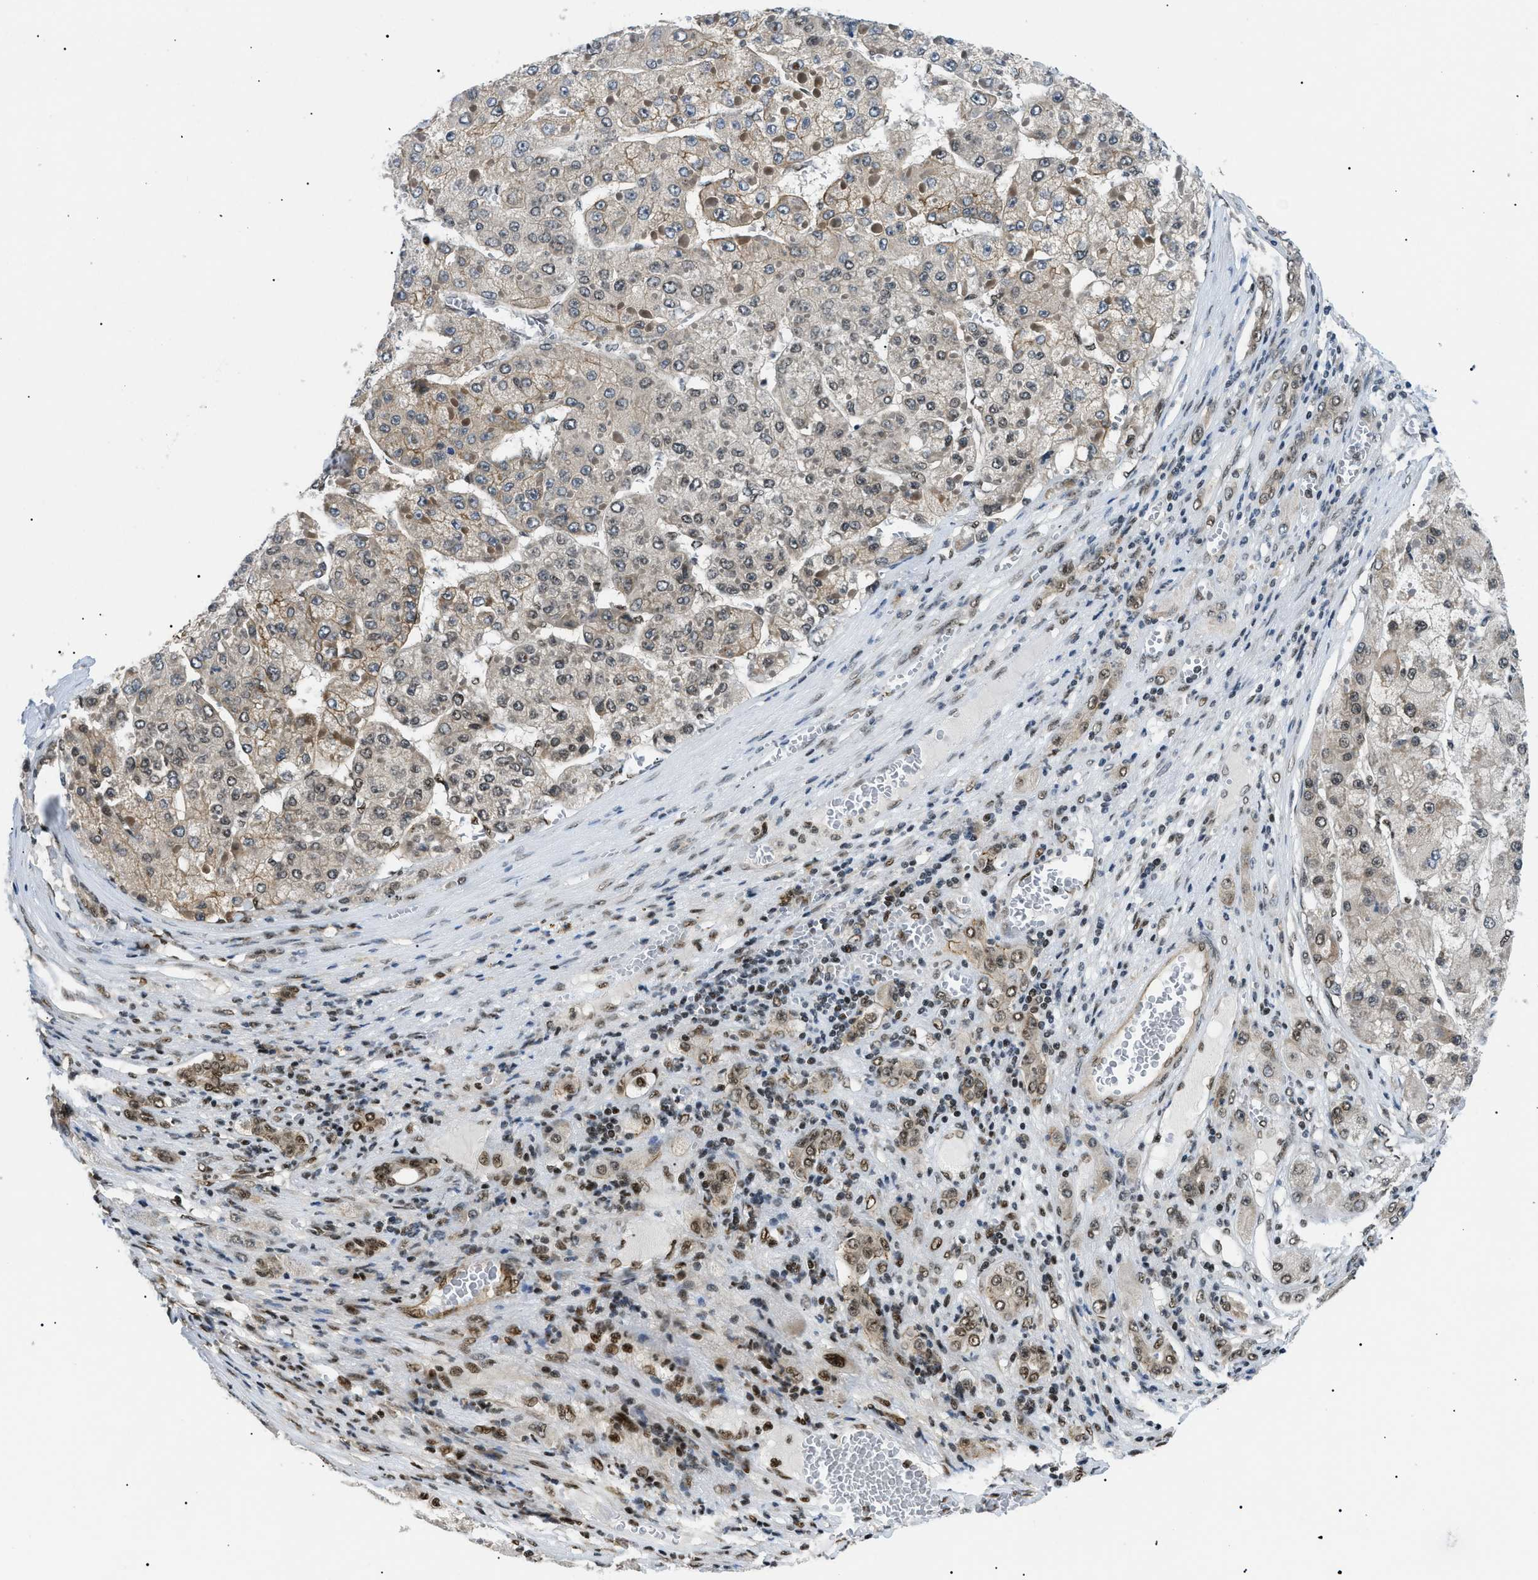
{"staining": {"intensity": "weak", "quantity": "25%-75%", "location": "nuclear"}, "tissue": "liver cancer", "cell_type": "Tumor cells", "image_type": "cancer", "snomed": [{"axis": "morphology", "description": "Carcinoma, Hepatocellular, NOS"}, {"axis": "topography", "description": "Liver"}], "caption": "Hepatocellular carcinoma (liver) tissue reveals weak nuclear positivity in approximately 25%-75% of tumor cells, visualized by immunohistochemistry.", "gene": "CWC25", "patient": {"sex": "female", "age": 73}}